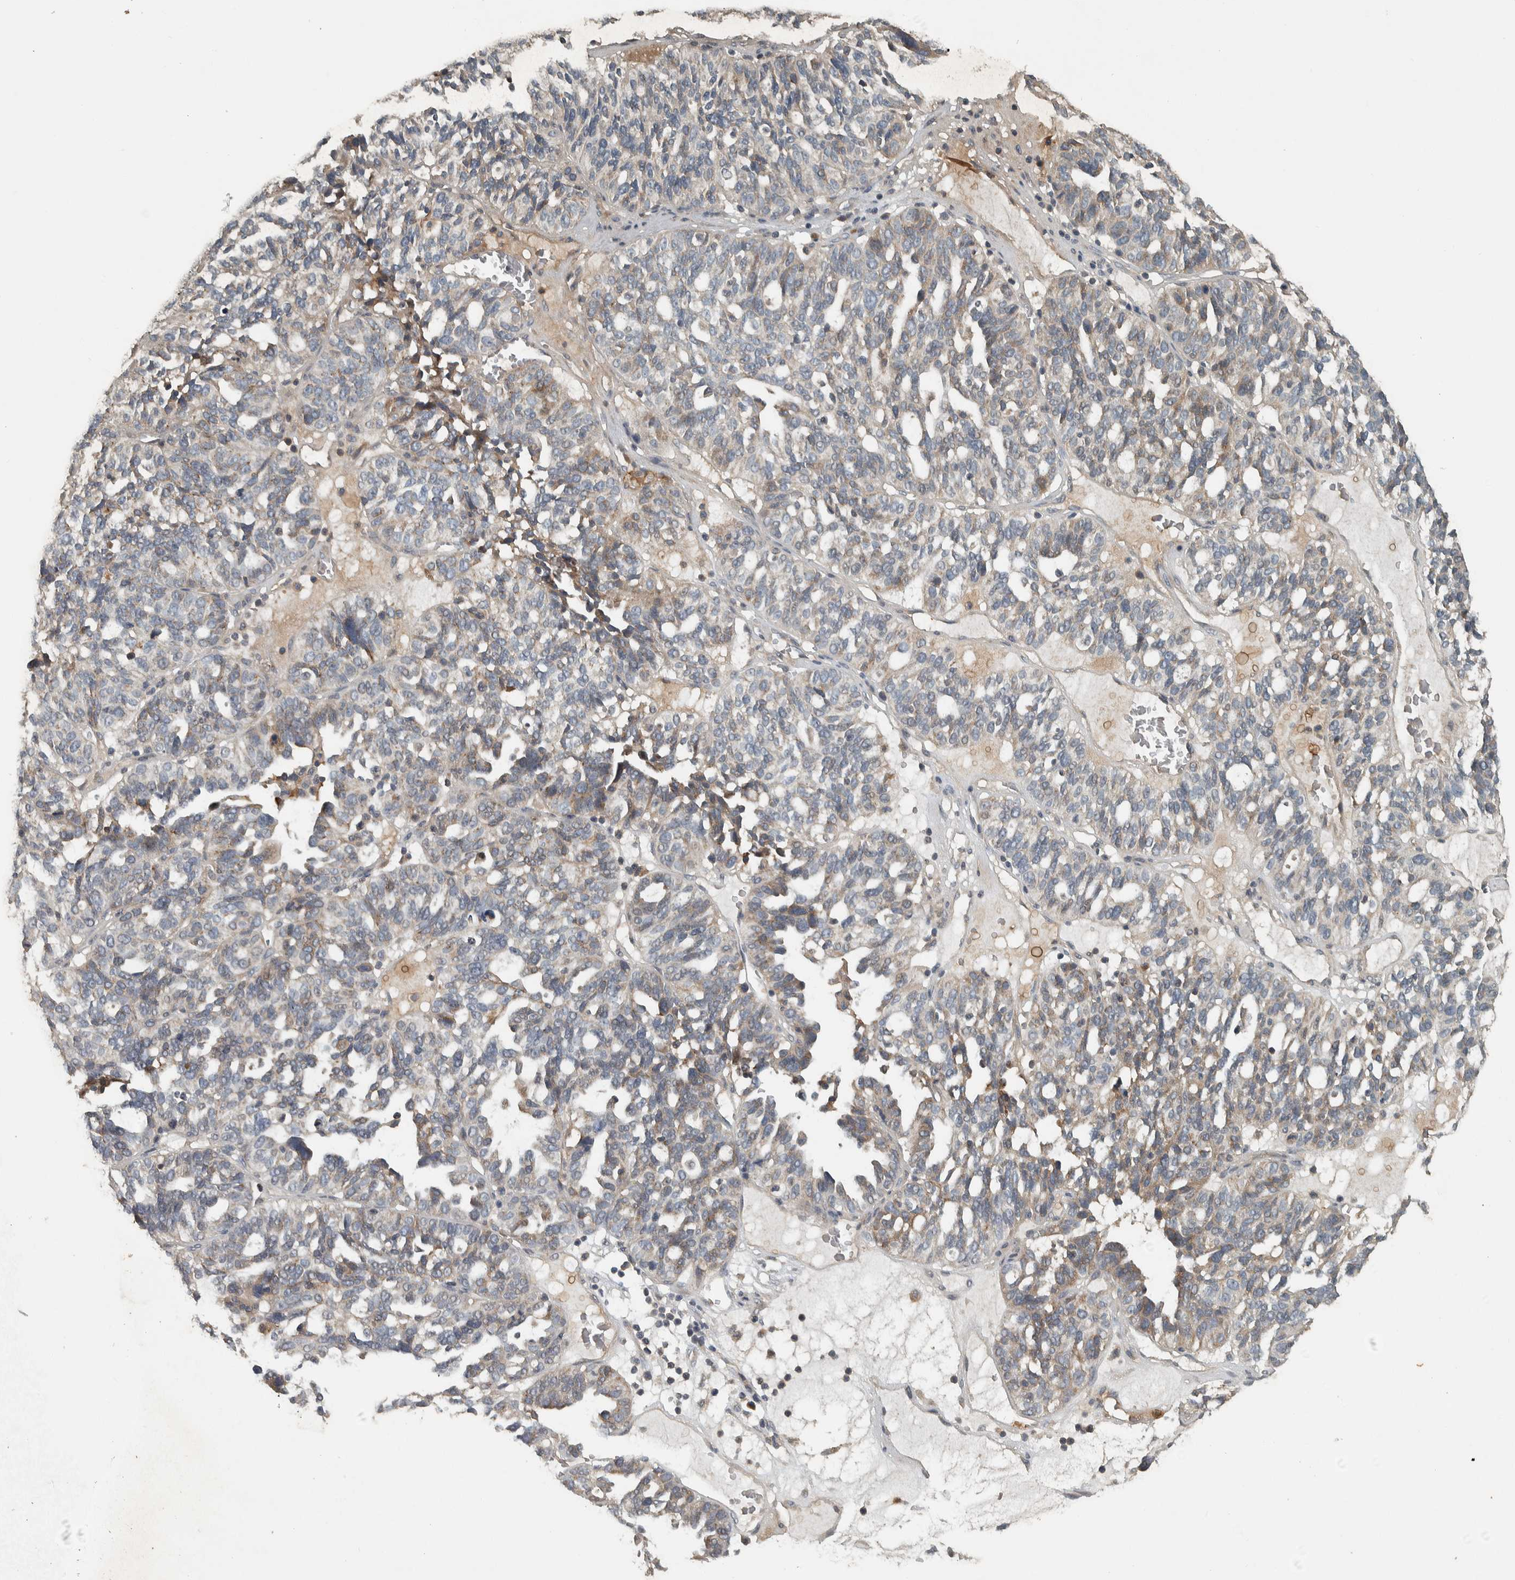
{"staining": {"intensity": "weak", "quantity": "<25%", "location": "cytoplasmic/membranous"}, "tissue": "ovarian cancer", "cell_type": "Tumor cells", "image_type": "cancer", "snomed": [{"axis": "morphology", "description": "Cystadenocarcinoma, serous, NOS"}, {"axis": "topography", "description": "Ovary"}], "caption": "This is an immunohistochemistry image of human ovarian serous cystadenocarcinoma. There is no expression in tumor cells.", "gene": "CLCN2", "patient": {"sex": "female", "age": 59}}